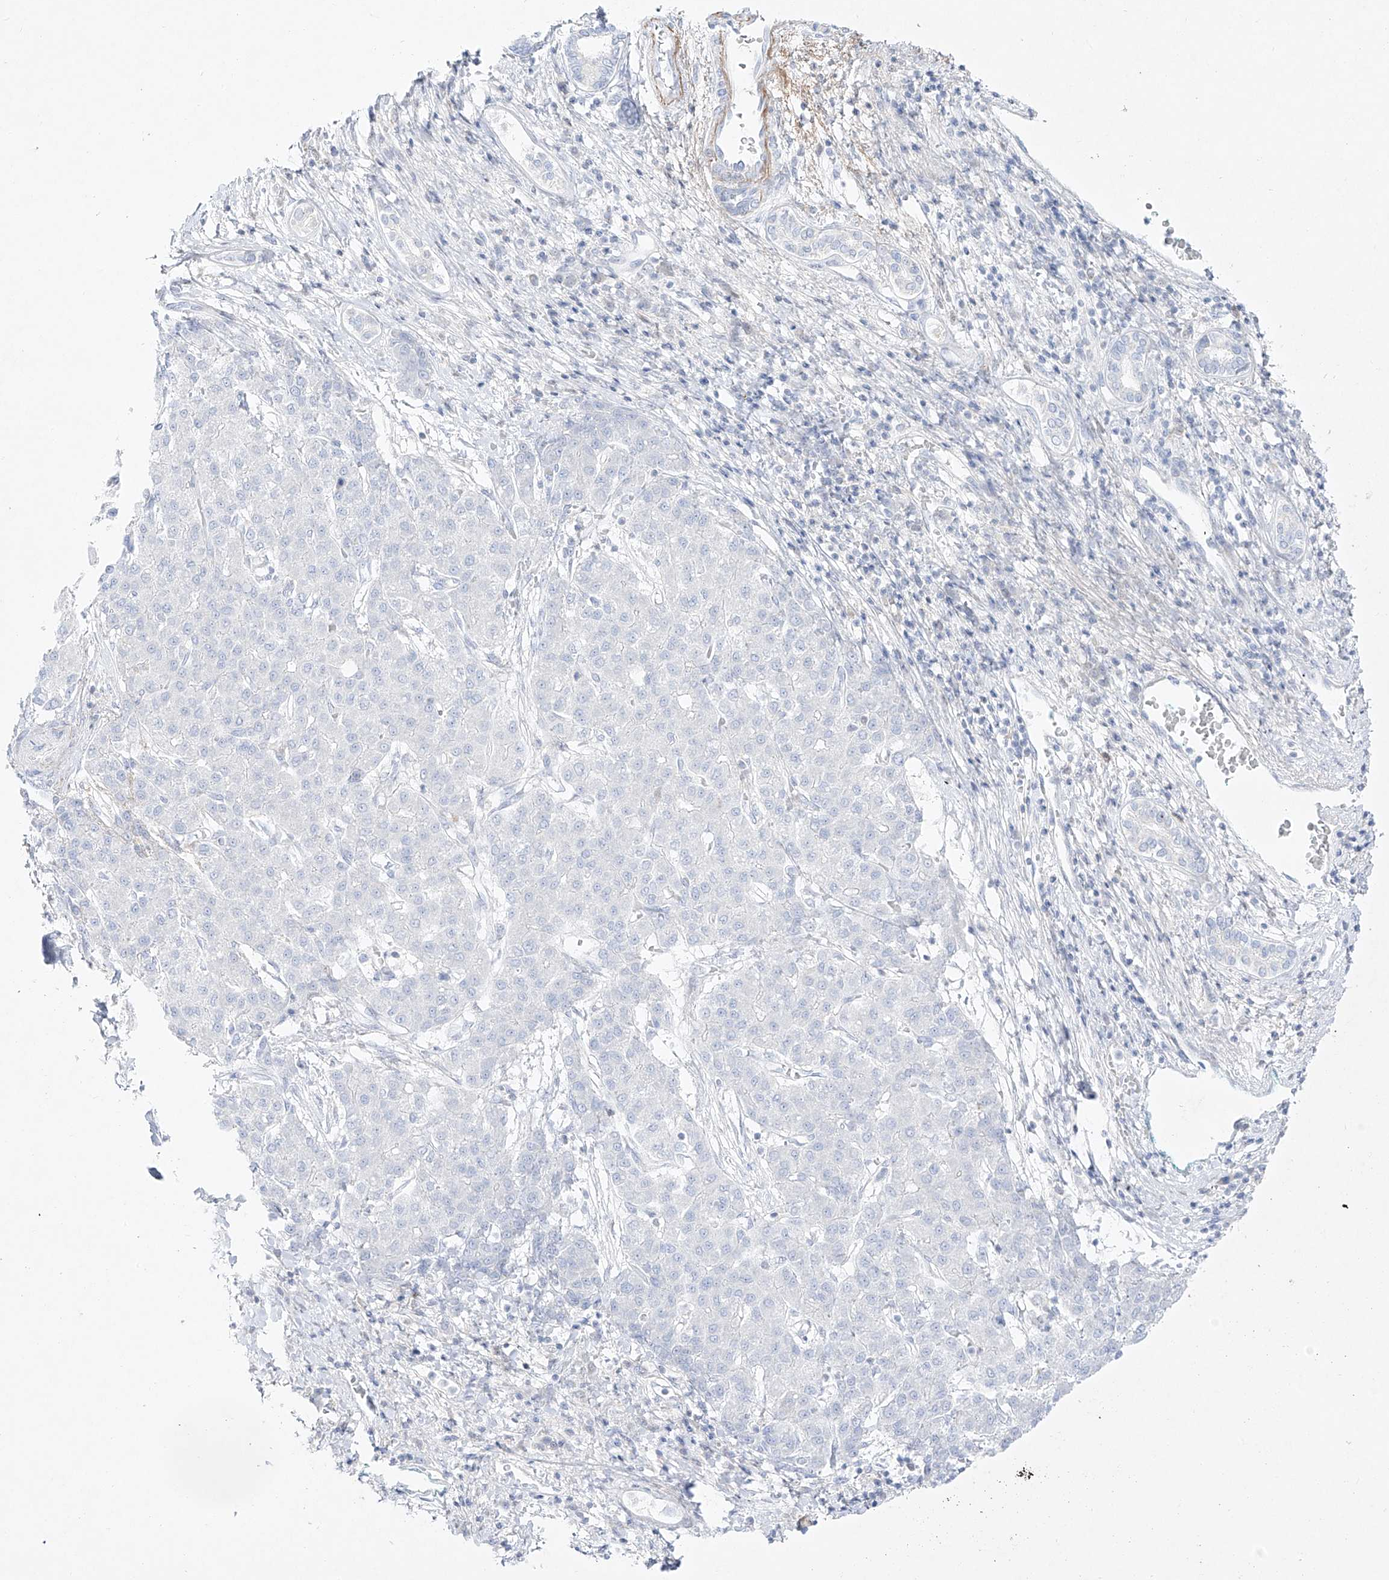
{"staining": {"intensity": "negative", "quantity": "none", "location": "none"}, "tissue": "liver cancer", "cell_type": "Tumor cells", "image_type": "cancer", "snomed": [{"axis": "morphology", "description": "Carcinoma, Hepatocellular, NOS"}, {"axis": "topography", "description": "Liver"}], "caption": "Tumor cells show no significant protein staining in liver cancer (hepatocellular carcinoma).", "gene": "DMKN", "patient": {"sex": "male", "age": 65}}